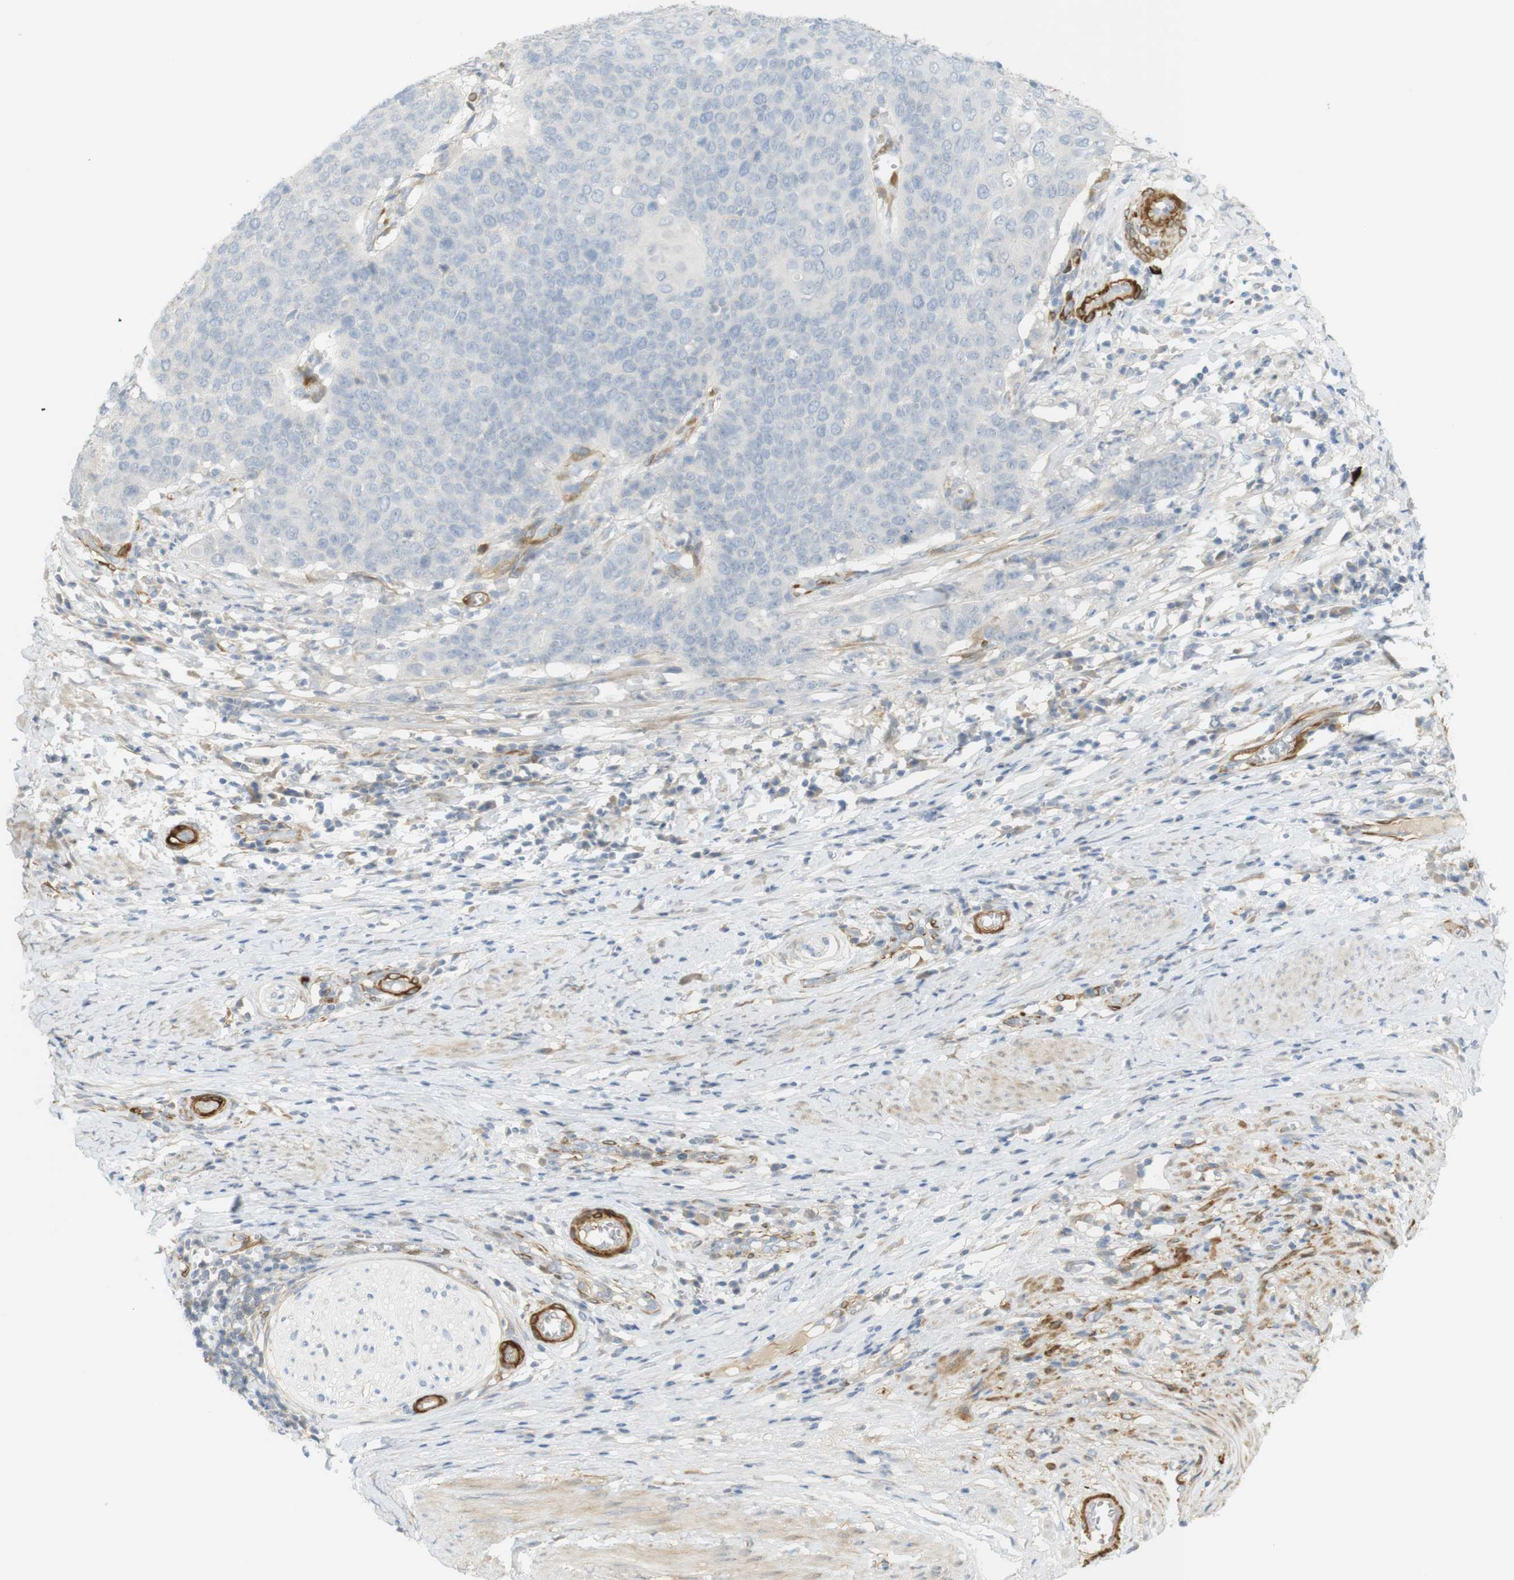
{"staining": {"intensity": "negative", "quantity": "none", "location": "none"}, "tissue": "cervical cancer", "cell_type": "Tumor cells", "image_type": "cancer", "snomed": [{"axis": "morphology", "description": "Squamous cell carcinoma, NOS"}, {"axis": "topography", "description": "Cervix"}], "caption": "Tumor cells show no significant positivity in cervical squamous cell carcinoma.", "gene": "PDE3A", "patient": {"sex": "female", "age": 39}}